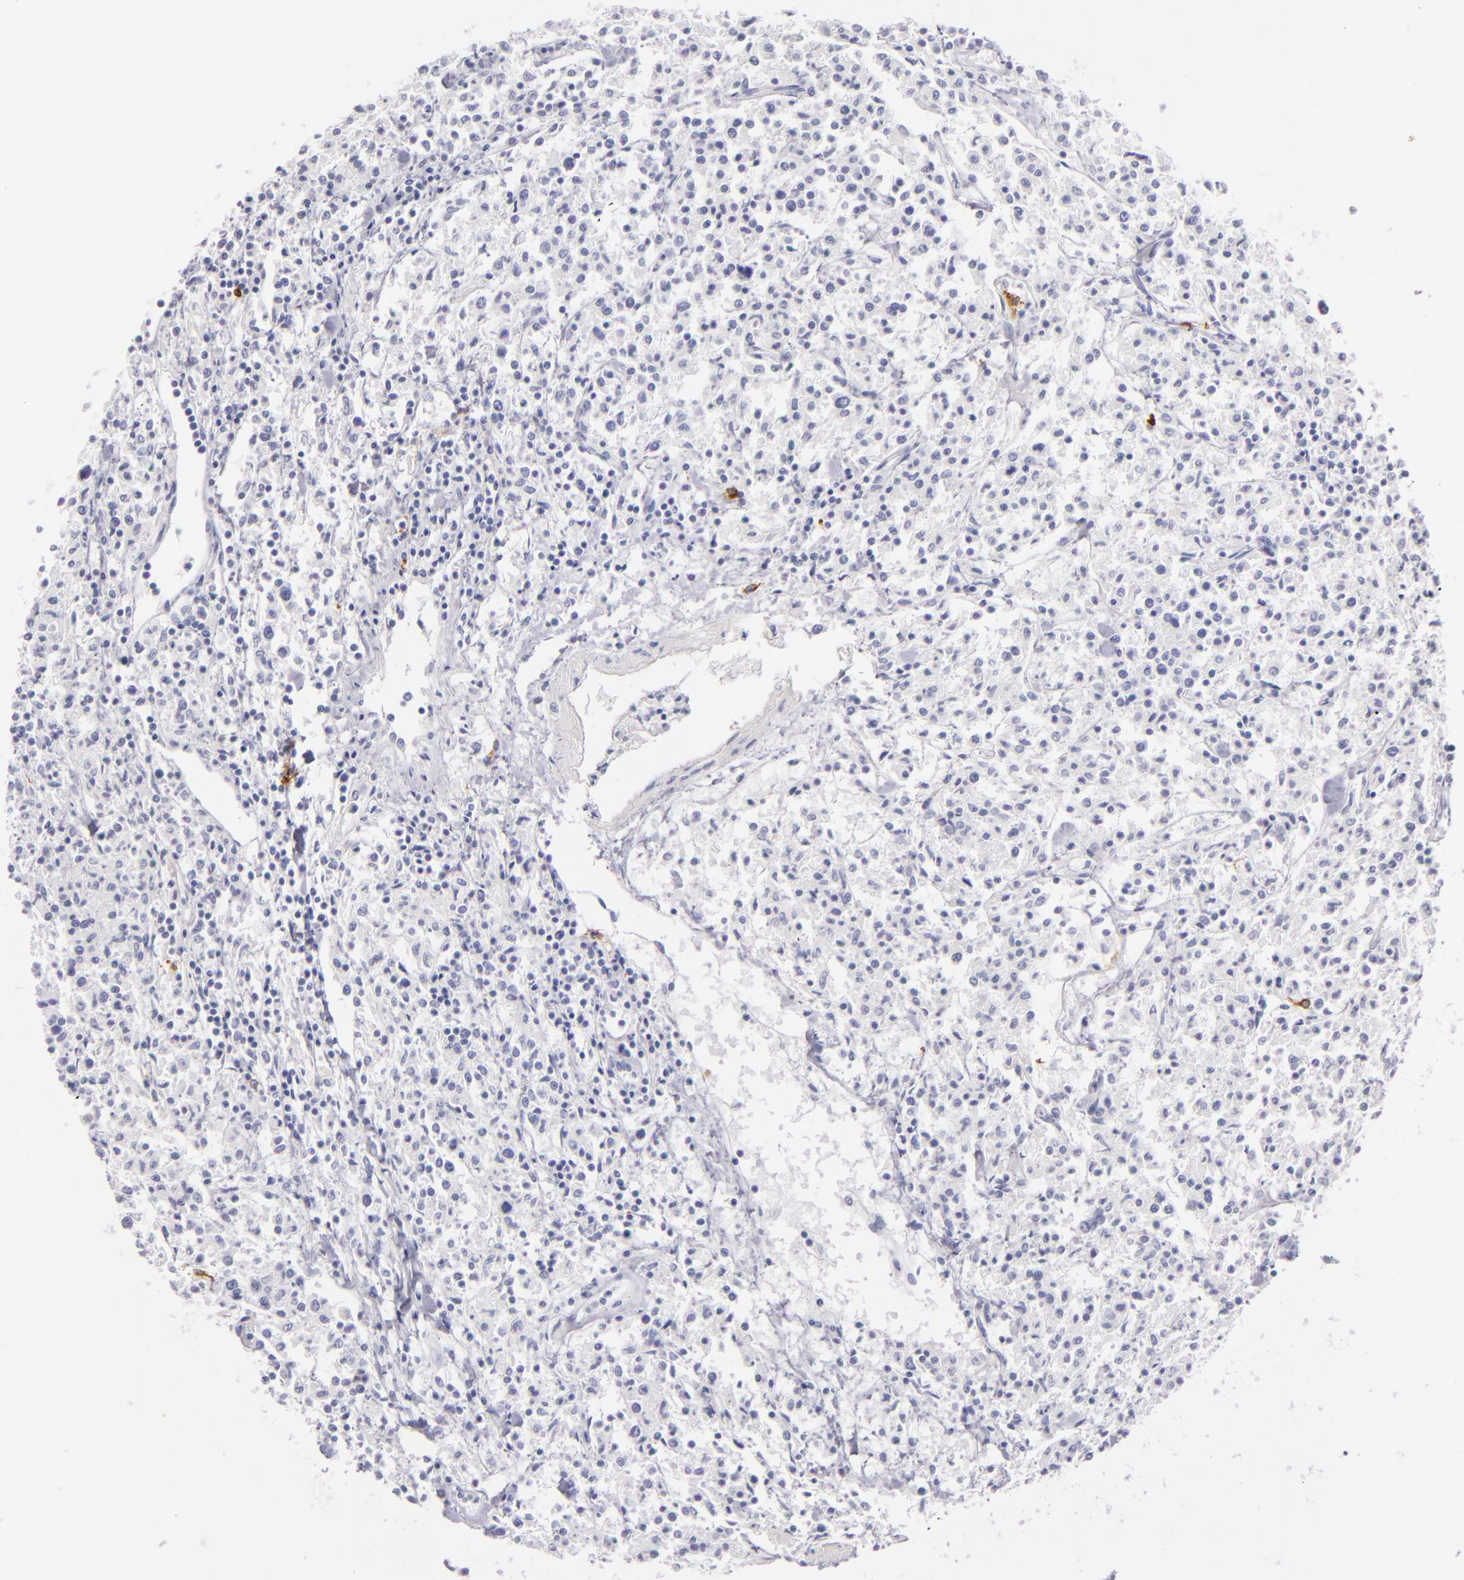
{"staining": {"intensity": "negative", "quantity": "none", "location": "none"}, "tissue": "lymphoma", "cell_type": "Tumor cells", "image_type": "cancer", "snomed": [{"axis": "morphology", "description": "Malignant lymphoma, non-Hodgkin's type, Low grade"}, {"axis": "topography", "description": "Small intestine"}], "caption": "The micrograph shows no significant staining in tumor cells of malignant lymphoma, non-Hodgkin's type (low-grade). (DAB (3,3'-diaminobenzidine) immunohistochemistry, high magnification).", "gene": "CD207", "patient": {"sex": "female", "age": 59}}